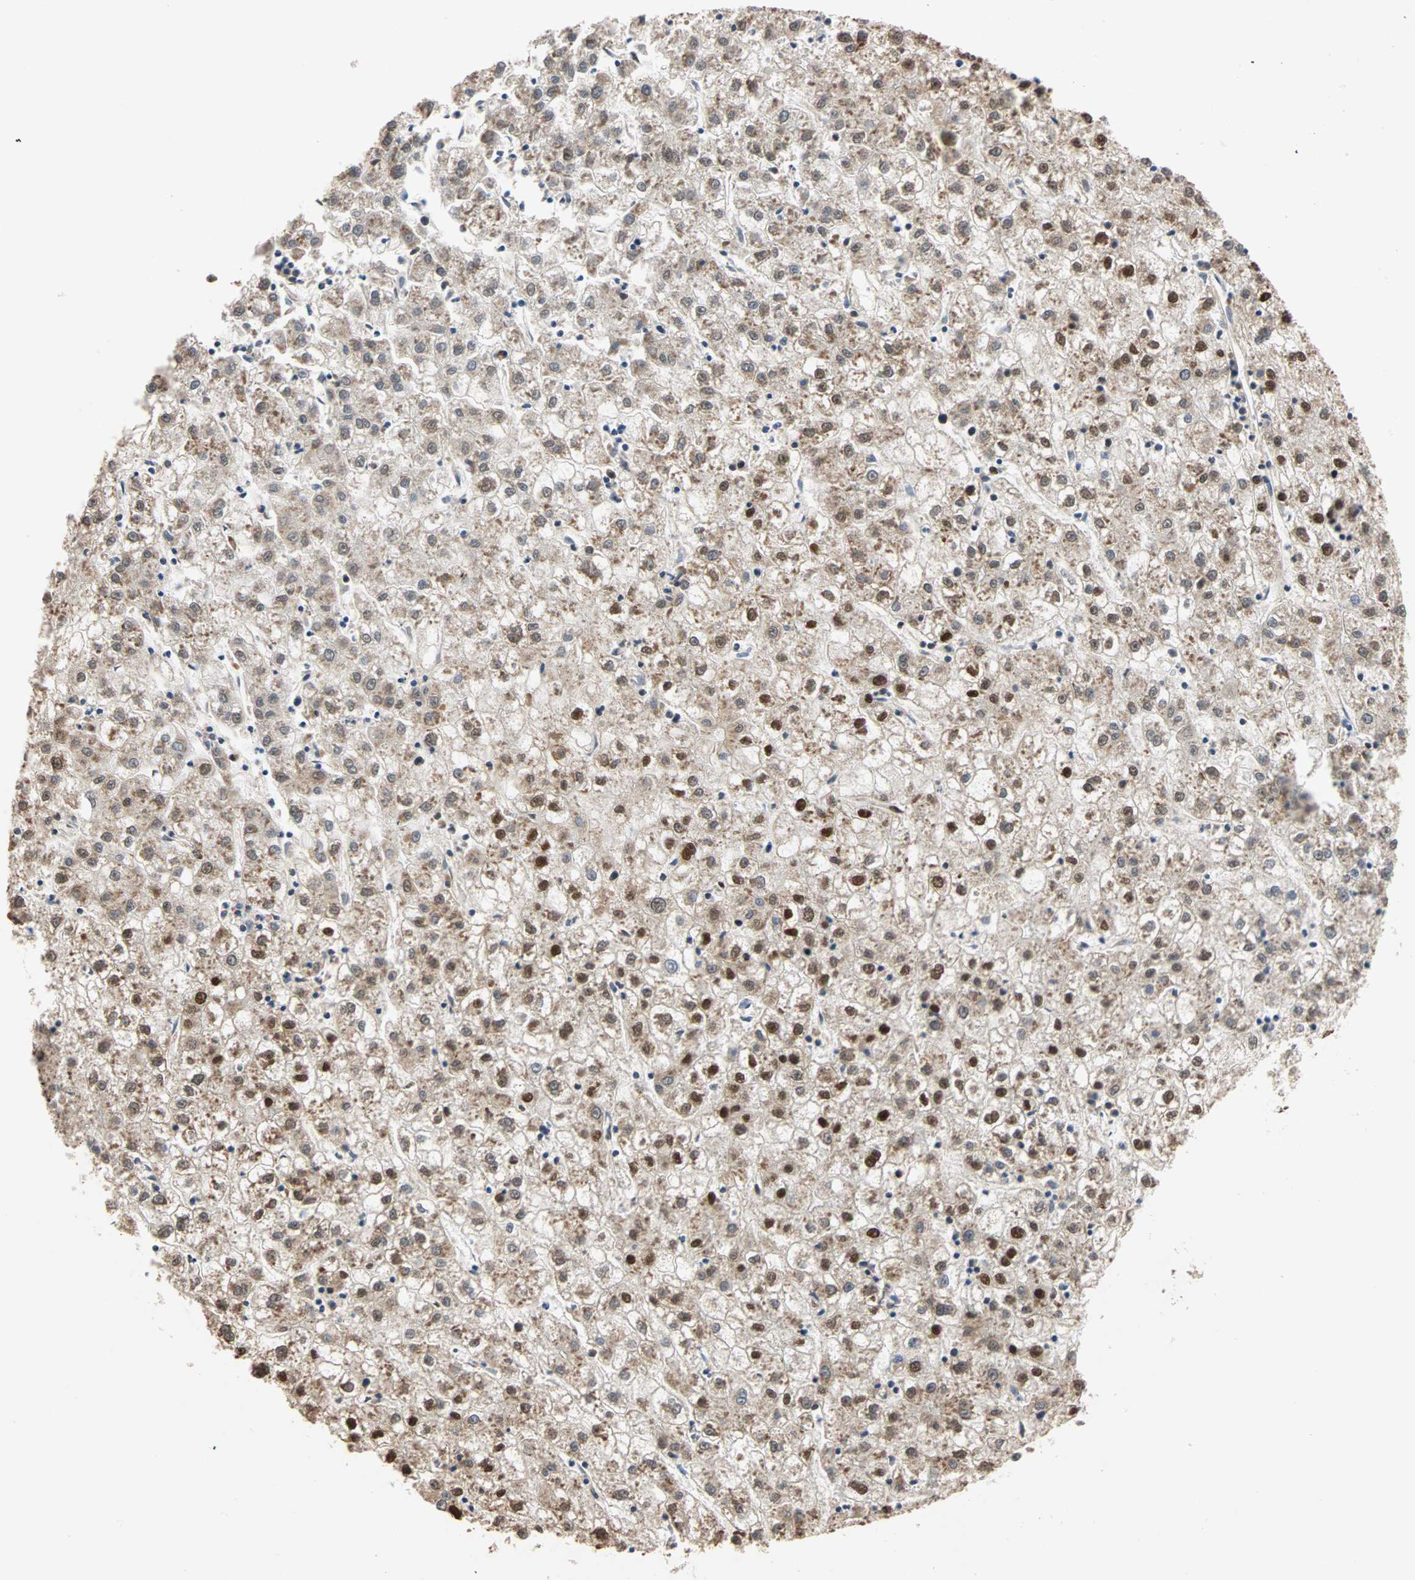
{"staining": {"intensity": "strong", "quantity": "25%-75%", "location": "cytoplasmic/membranous,nuclear"}, "tissue": "liver cancer", "cell_type": "Tumor cells", "image_type": "cancer", "snomed": [{"axis": "morphology", "description": "Carcinoma, Hepatocellular, NOS"}, {"axis": "topography", "description": "Liver"}], "caption": "Strong cytoplasmic/membranous and nuclear expression for a protein is identified in about 25%-75% of tumor cells of liver hepatocellular carcinoma using immunohistochemistry.", "gene": "ILF2", "patient": {"sex": "male", "age": 72}}